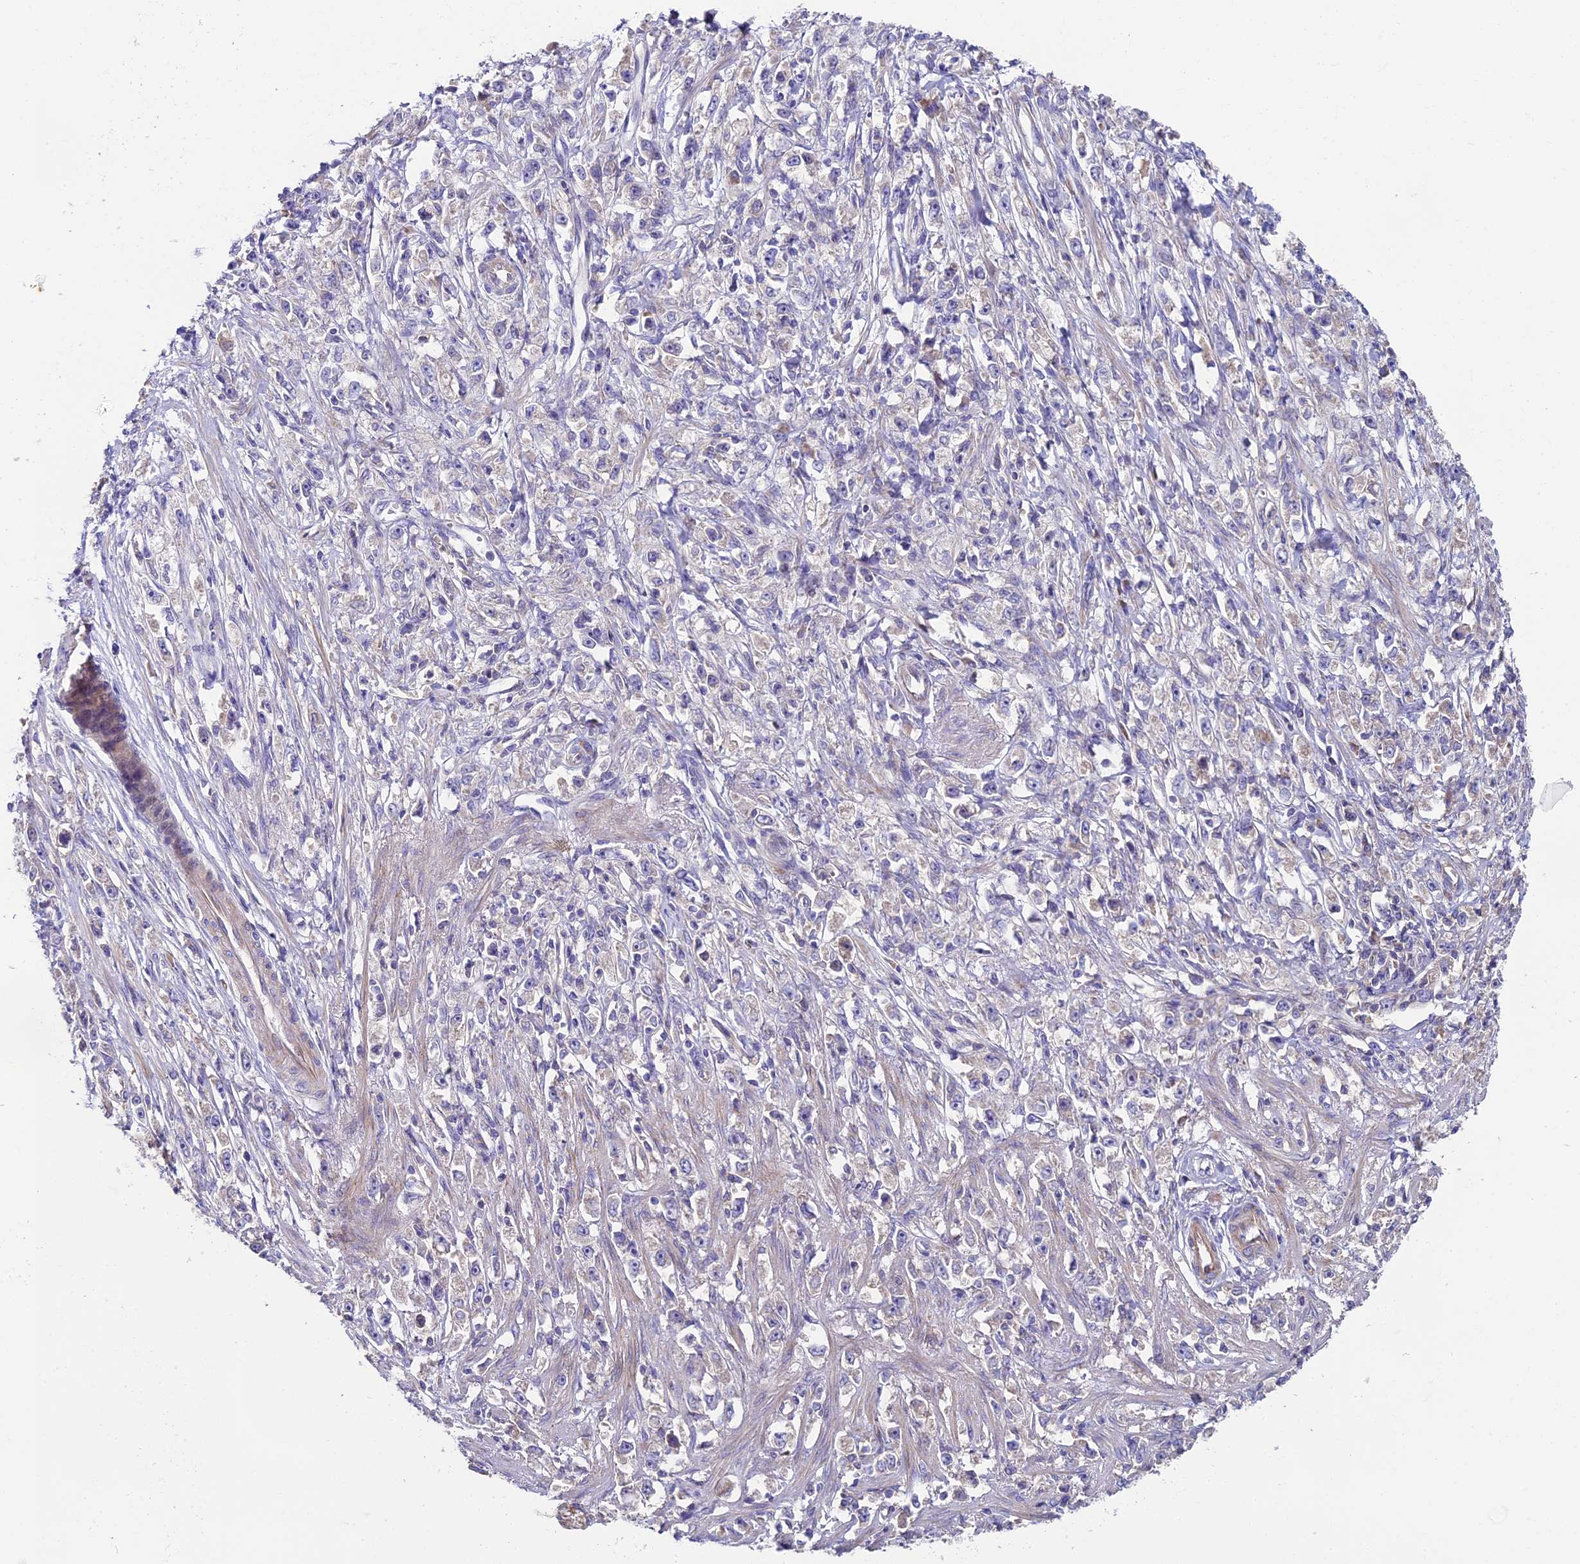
{"staining": {"intensity": "negative", "quantity": "none", "location": "none"}, "tissue": "stomach cancer", "cell_type": "Tumor cells", "image_type": "cancer", "snomed": [{"axis": "morphology", "description": "Adenocarcinoma, NOS"}, {"axis": "topography", "description": "Stomach"}], "caption": "Tumor cells are negative for brown protein staining in stomach adenocarcinoma.", "gene": "PIGU", "patient": {"sex": "female", "age": 59}}